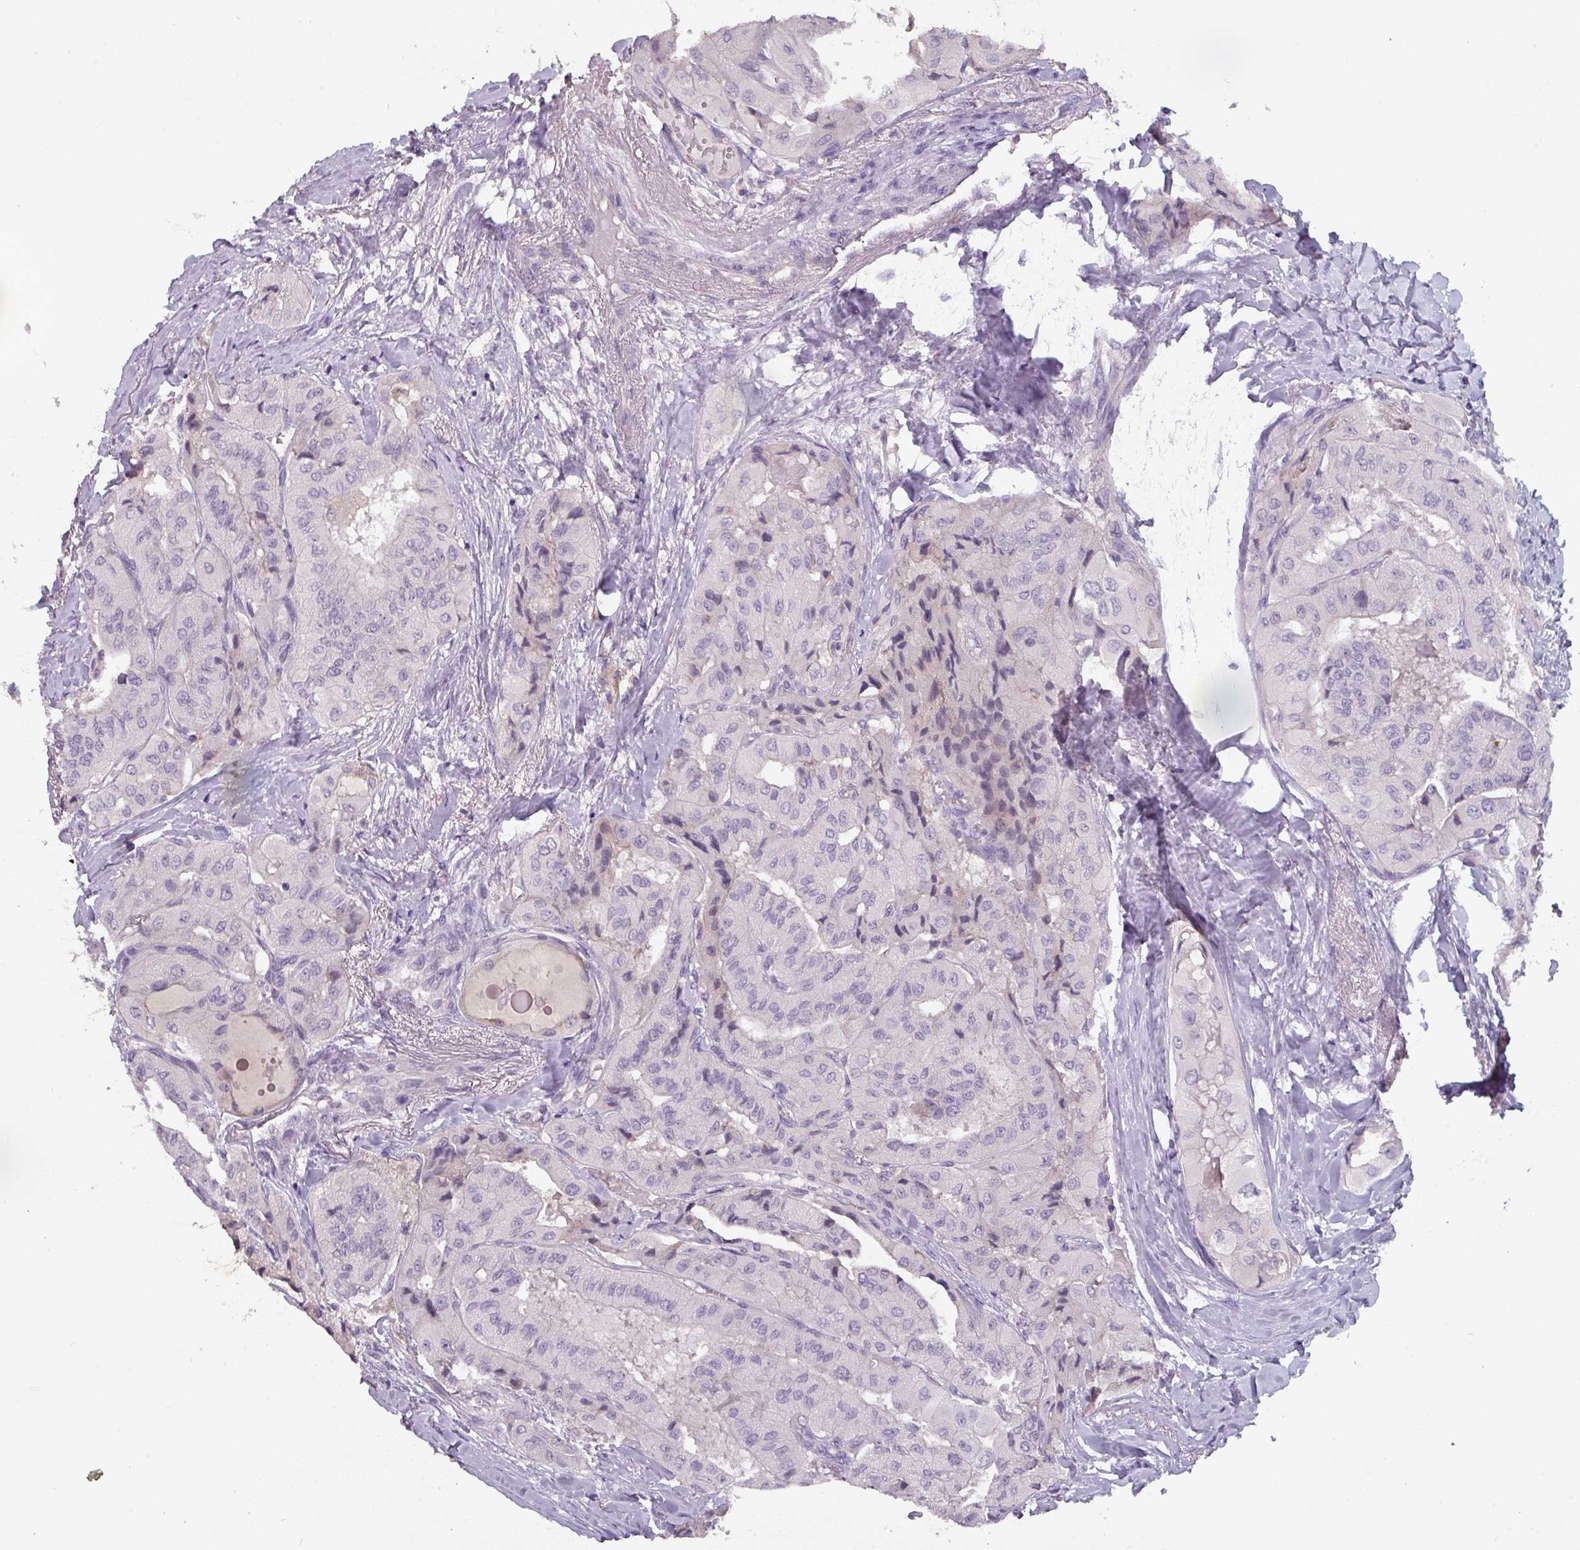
{"staining": {"intensity": "negative", "quantity": "none", "location": "none"}, "tissue": "thyroid cancer", "cell_type": "Tumor cells", "image_type": "cancer", "snomed": [{"axis": "morphology", "description": "Normal tissue, NOS"}, {"axis": "morphology", "description": "Papillary adenocarcinoma, NOS"}, {"axis": "topography", "description": "Thyroid gland"}], "caption": "An IHC histopathology image of thyroid cancer is shown. There is no staining in tumor cells of thyroid cancer.", "gene": "PRAMEF8", "patient": {"sex": "female", "age": 59}}